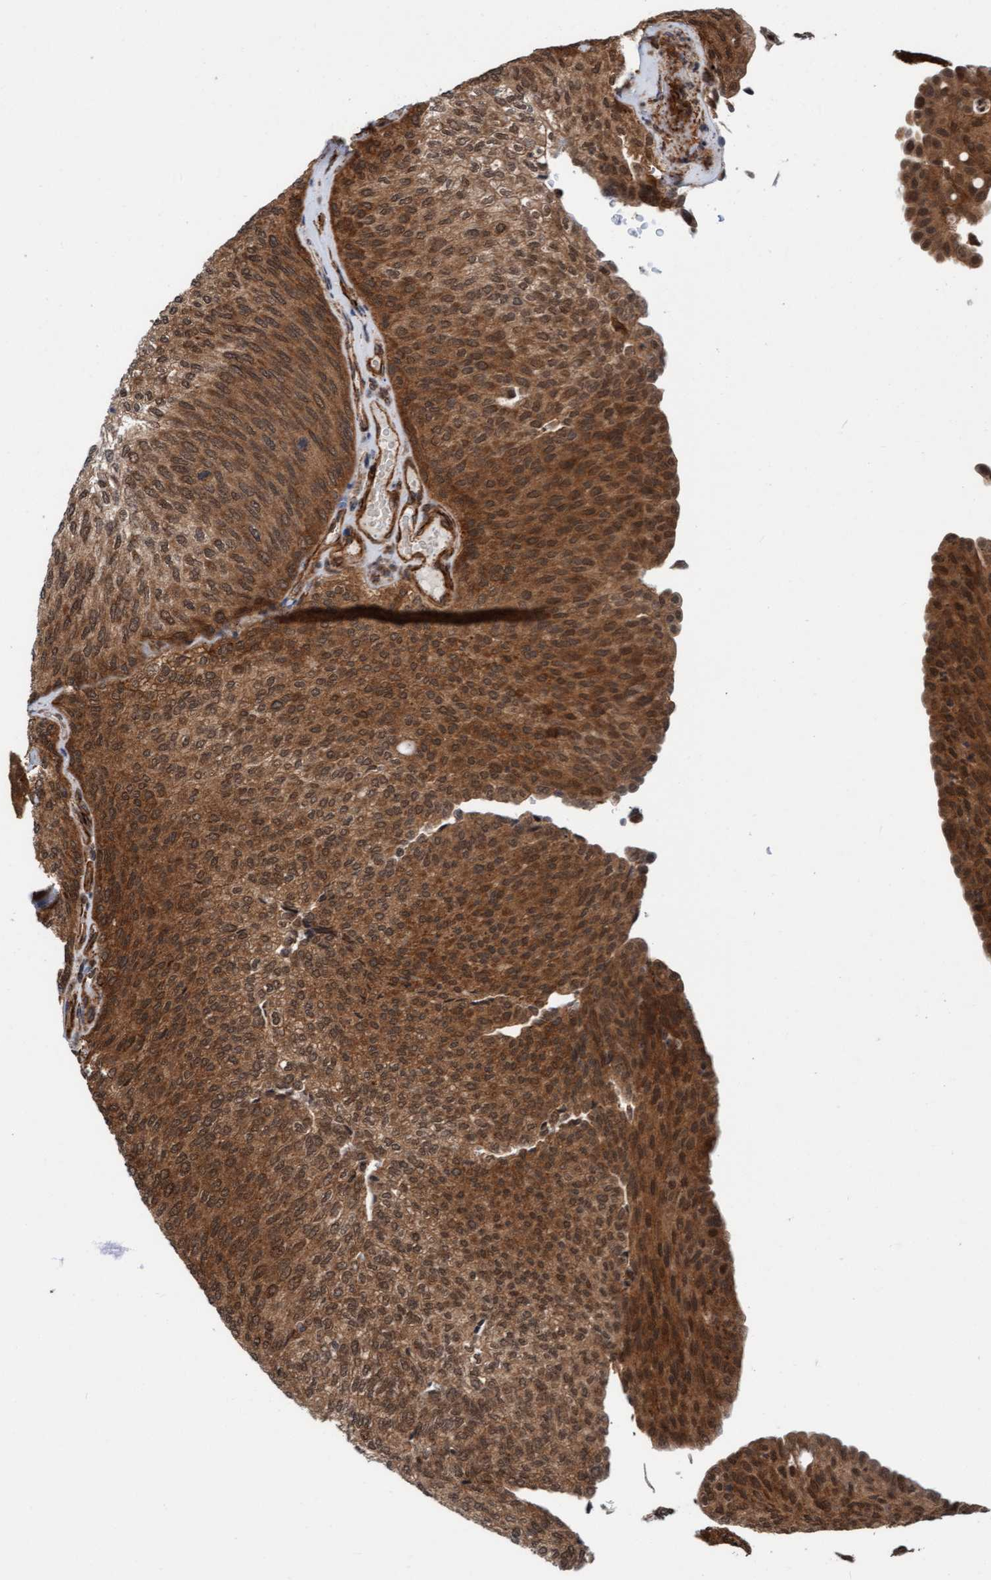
{"staining": {"intensity": "strong", "quantity": ">75%", "location": "cytoplasmic/membranous,nuclear"}, "tissue": "urothelial cancer", "cell_type": "Tumor cells", "image_type": "cancer", "snomed": [{"axis": "morphology", "description": "Urothelial carcinoma, Low grade"}, {"axis": "topography", "description": "Urinary bladder"}], "caption": "High-magnification brightfield microscopy of urothelial carcinoma (low-grade) stained with DAB (brown) and counterstained with hematoxylin (blue). tumor cells exhibit strong cytoplasmic/membranous and nuclear staining is appreciated in approximately>75% of cells.", "gene": "STXBP4", "patient": {"sex": "female", "age": 79}}